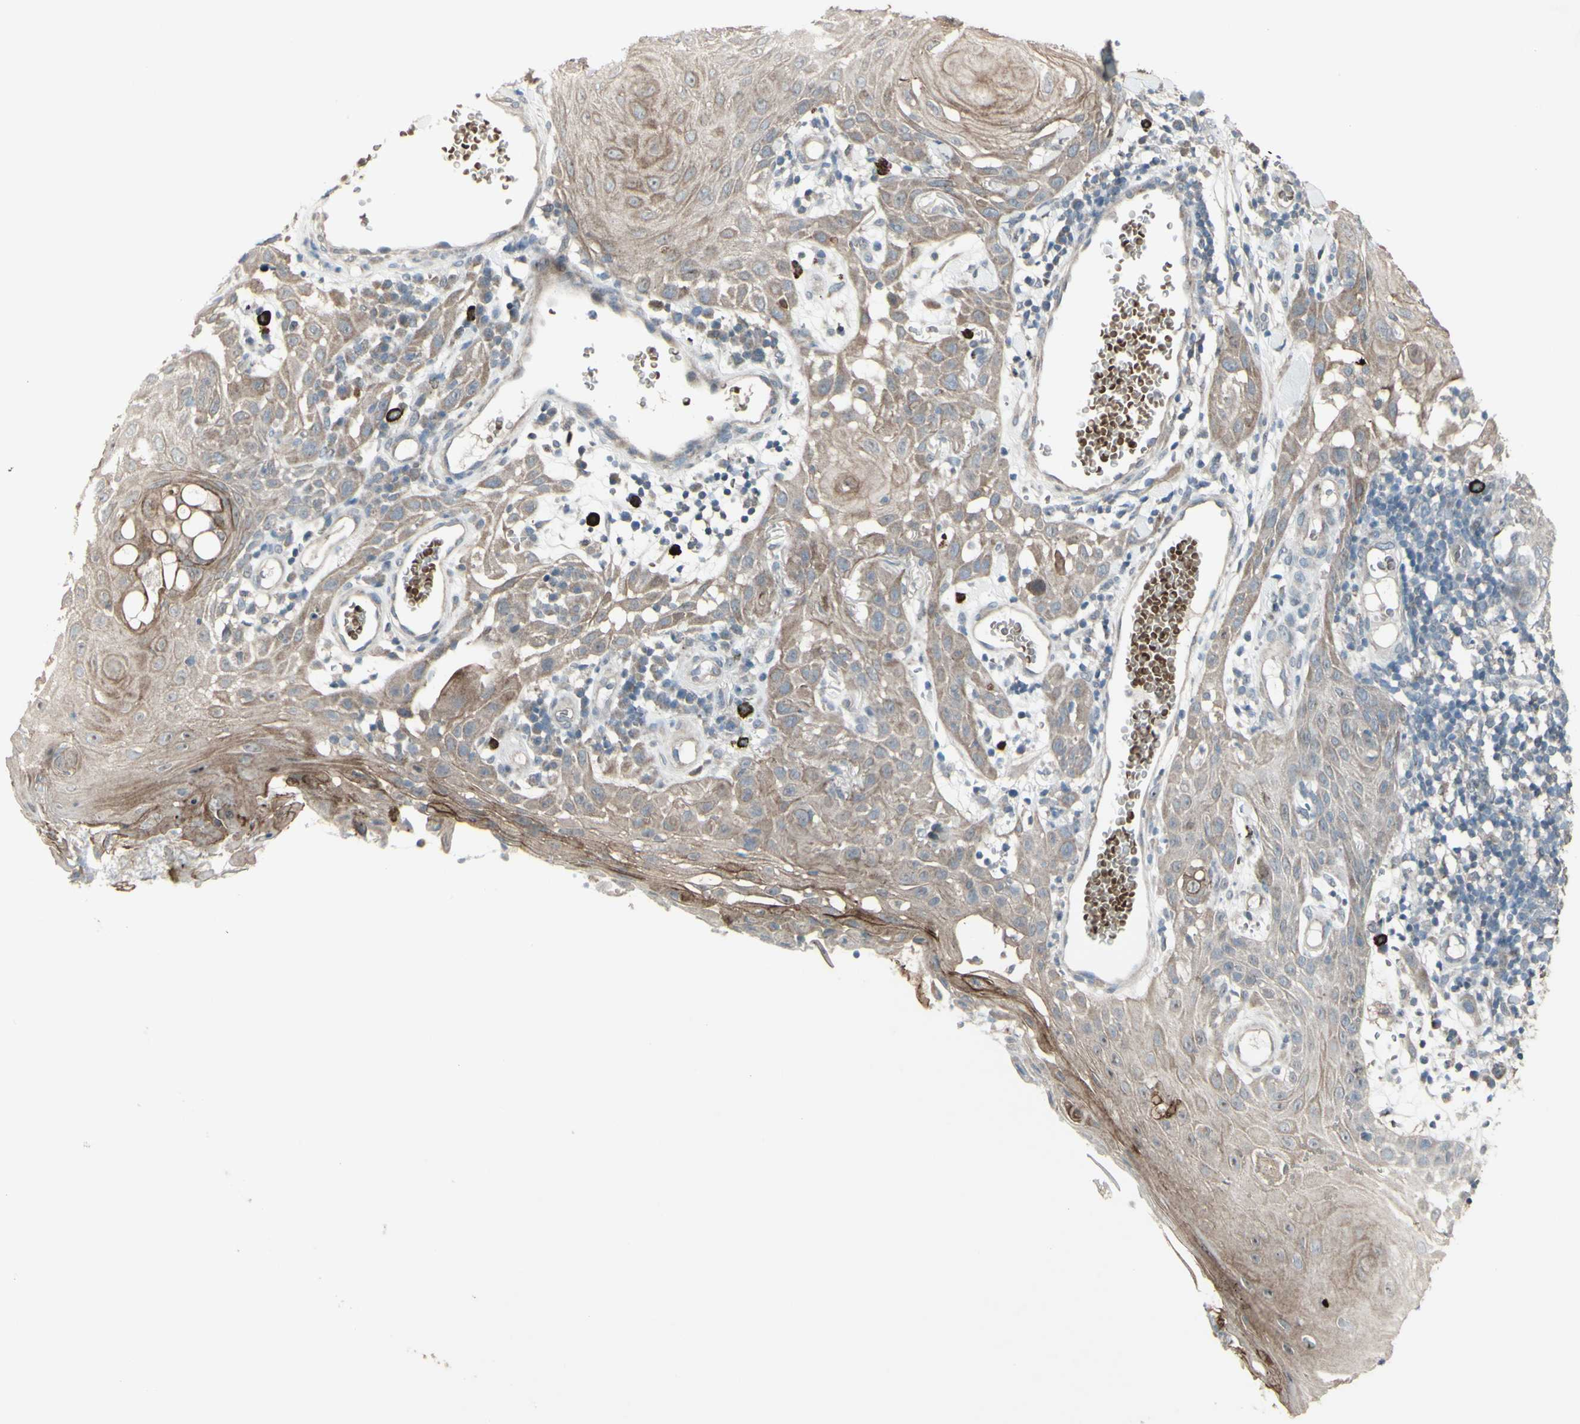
{"staining": {"intensity": "weak", "quantity": ">75%", "location": "cytoplasmic/membranous"}, "tissue": "skin cancer", "cell_type": "Tumor cells", "image_type": "cancer", "snomed": [{"axis": "morphology", "description": "Squamous cell carcinoma, NOS"}, {"axis": "topography", "description": "Skin"}], "caption": "Human skin squamous cell carcinoma stained with a protein marker displays weak staining in tumor cells.", "gene": "GRAMD1B", "patient": {"sex": "male", "age": 24}}